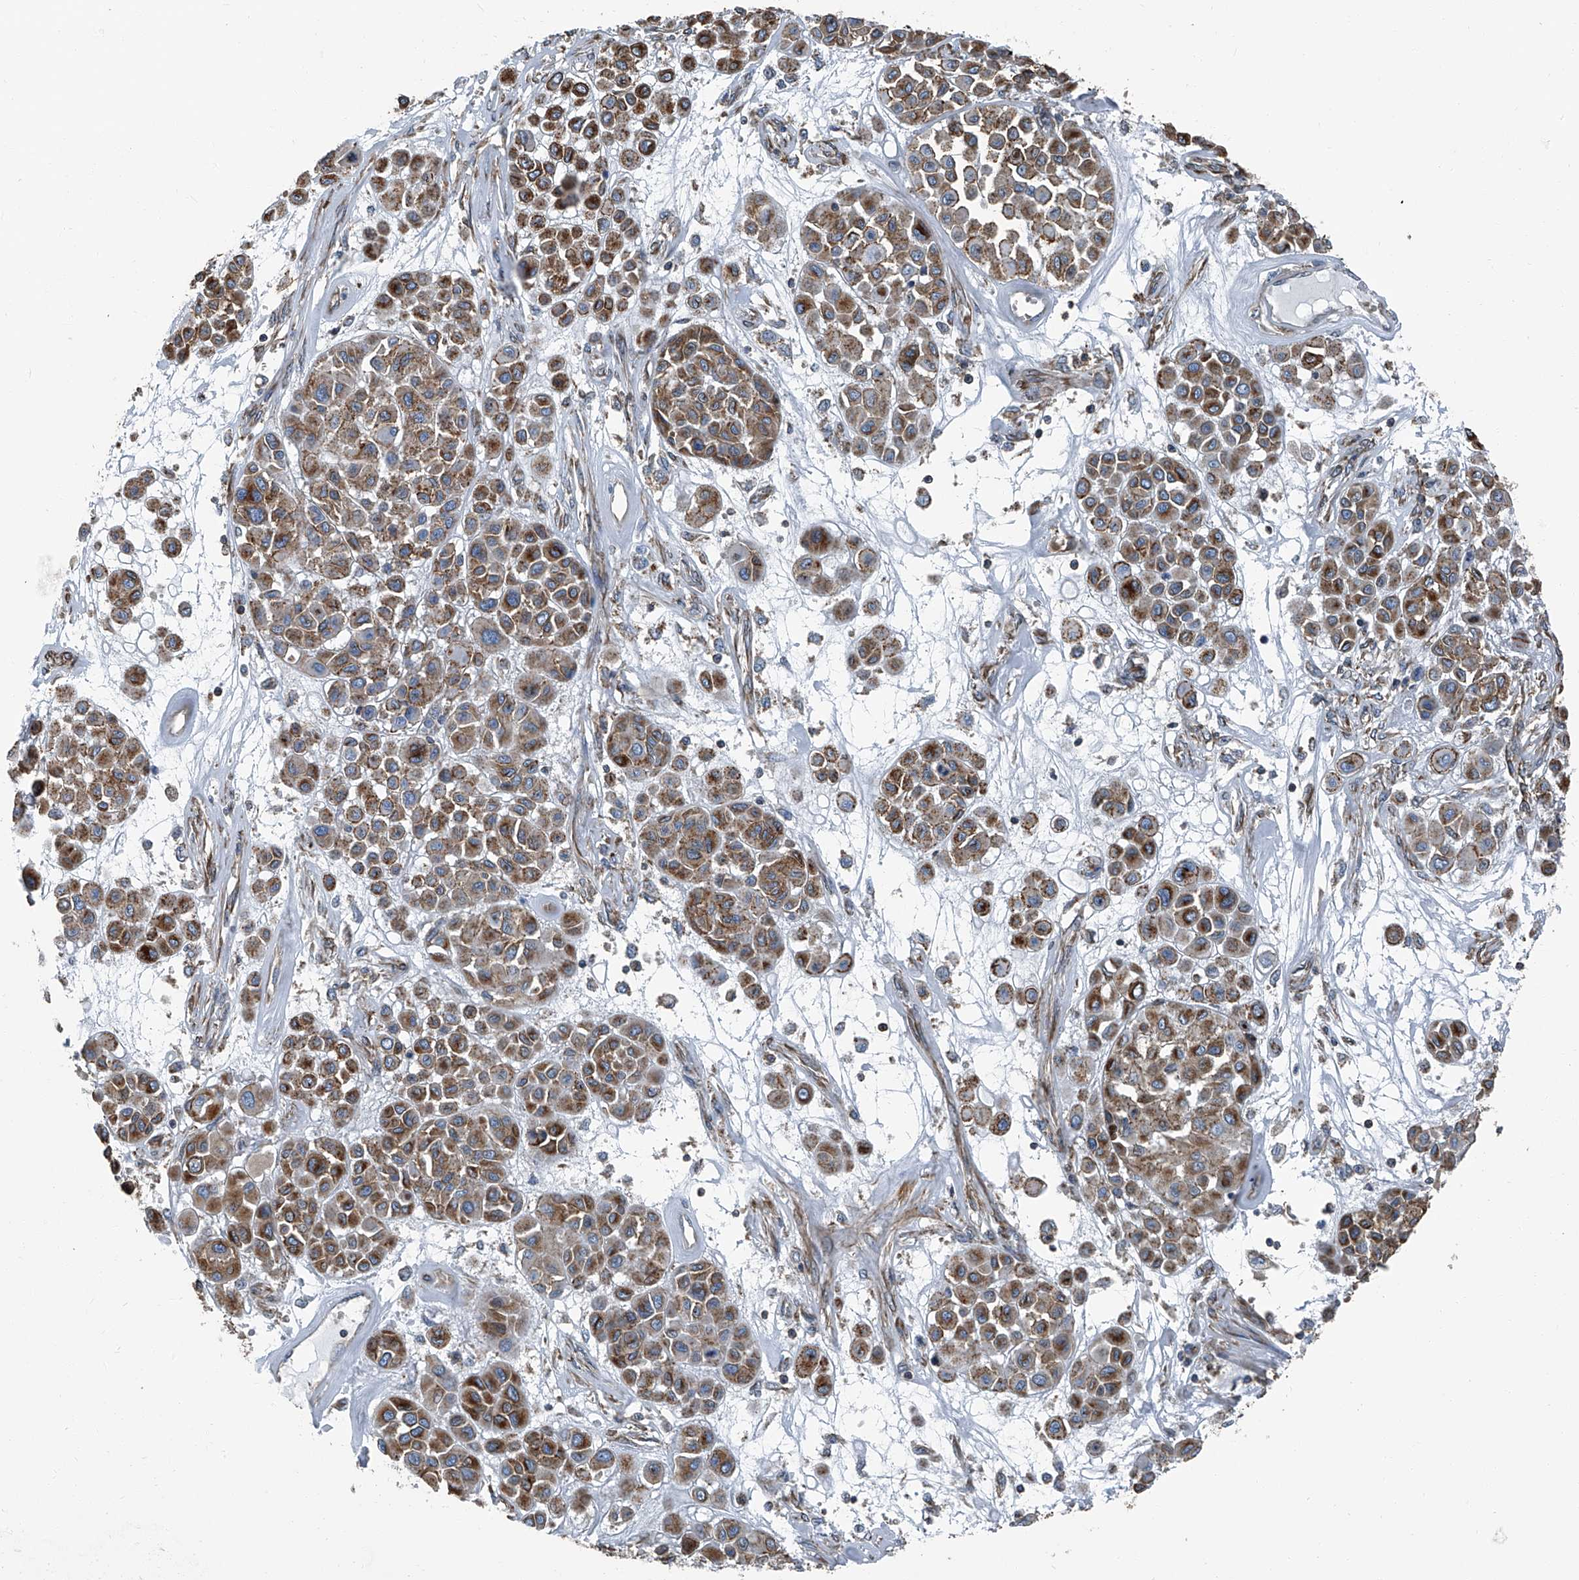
{"staining": {"intensity": "moderate", "quantity": ">75%", "location": "cytoplasmic/membranous"}, "tissue": "melanoma", "cell_type": "Tumor cells", "image_type": "cancer", "snomed": [{"axis": "morphology", "description": "Malignant melanoma, Metastatic site"}, {"axis": "topography", "description": "Soft tissue"}], "caption": "Immunohistochemistry of human malignant melanoma (metastatic site) displays medium levels of moderate cytoplasmic/membranous expression in approximately >75% of tumor cells. (DAB IHC, brown staining for protein, blue staining for nuclei).", "gene": "SEPTIN7", "patient": {"sex": "male", "age": 41}}